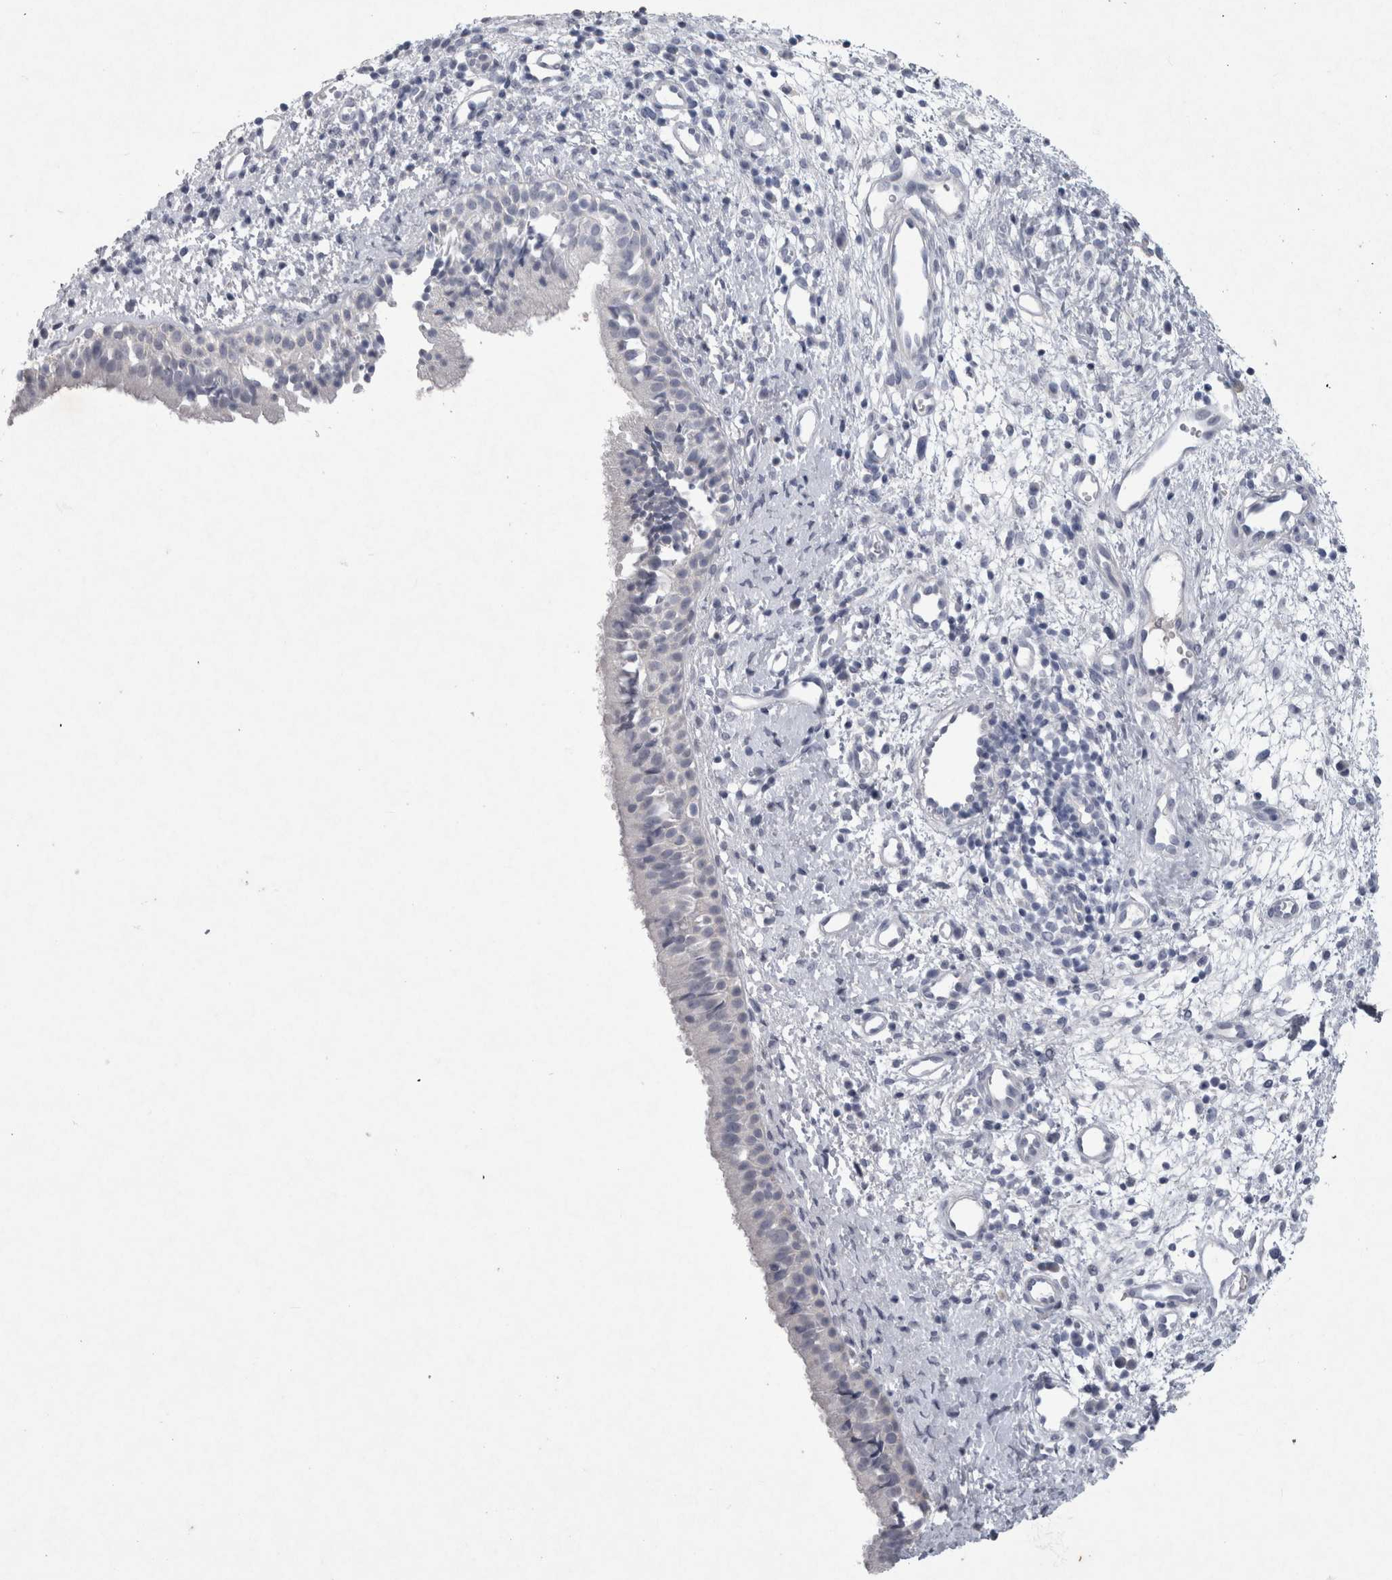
{"staining": {"intensity": "negative", "quantity": "none", "location": "none"}, "tissue": "nasopharynx", "cell_type": "Respiratory epithelial cells", "image_type": "normal", "snomed": [{"axis": "morphology", "description": "Normal tissue, NOS"}, {"axis": "topography", "description": "Nasopharynx"}], "caption": "High magnification brightfield microscopy of benign nasopharynx stained with DAB (3,3'-diaminobenzidine) (brown) and counterstained with hematoxylin (blue): respiratory epithelial cells show no significant positivity. (Stains: DAB immunohistochemistry with hematoxylin counter stain, Microscopy: brightfield microscopy at high magnification).", "gene": "PDX1", "patient": {"sex": "male", "age": 22}}